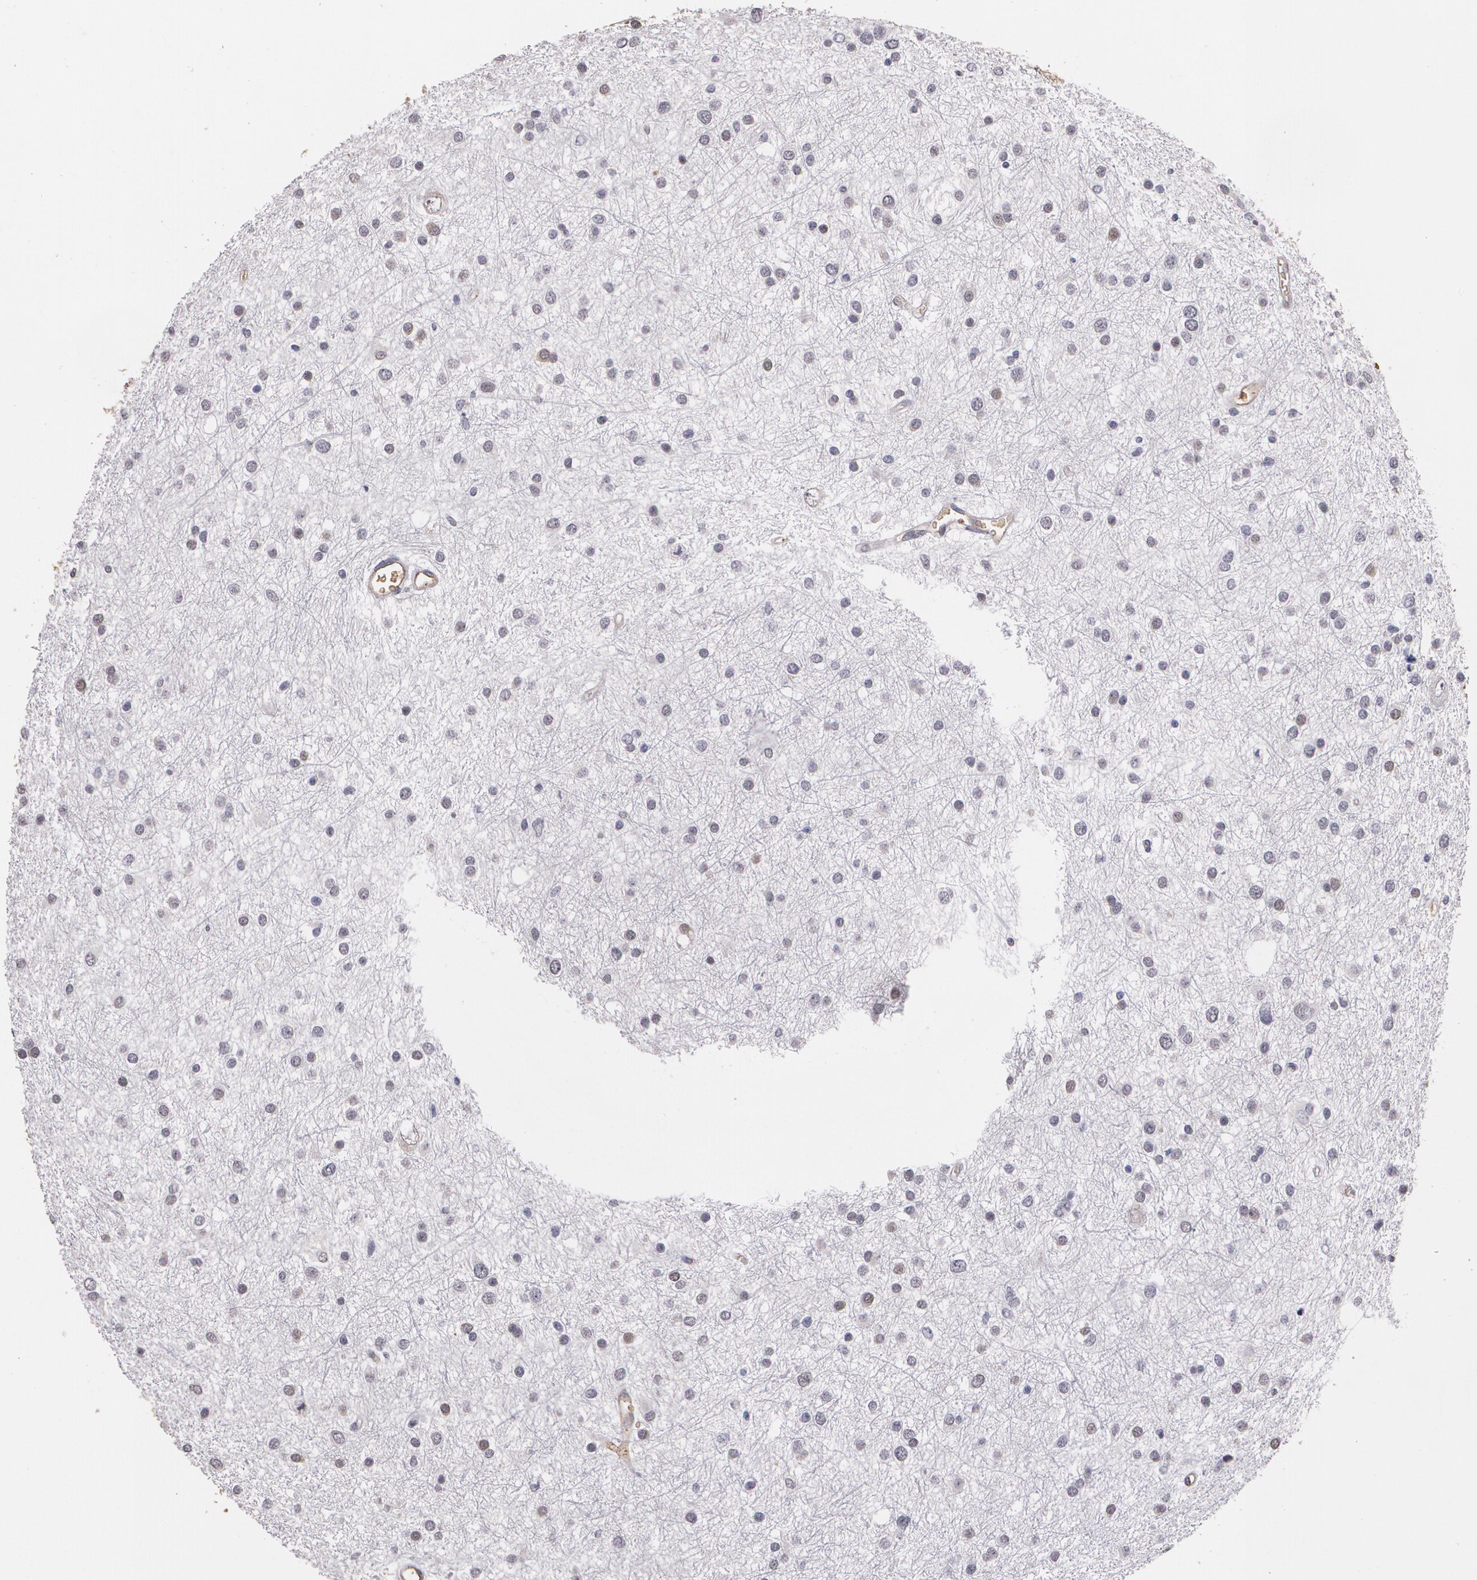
{"staining": {"intensity": "weak", "quantity": "<25%", "location": "cytoplasmic/membranous"}, "tissue": "glioma", "cell_type": "Tumor cells", "image_type": "cancer", "snomed": [{"axis": "morphology", "description": "Glioma, malignant, Low grade"}, {"axis": "topography", "description": "Brain"}], "caption": "Immunohistochemical staining of human glioma displays no significant positivity in tumor cells.", "gene": "PTS", "patient": {"sex": "female", "age": 36}}